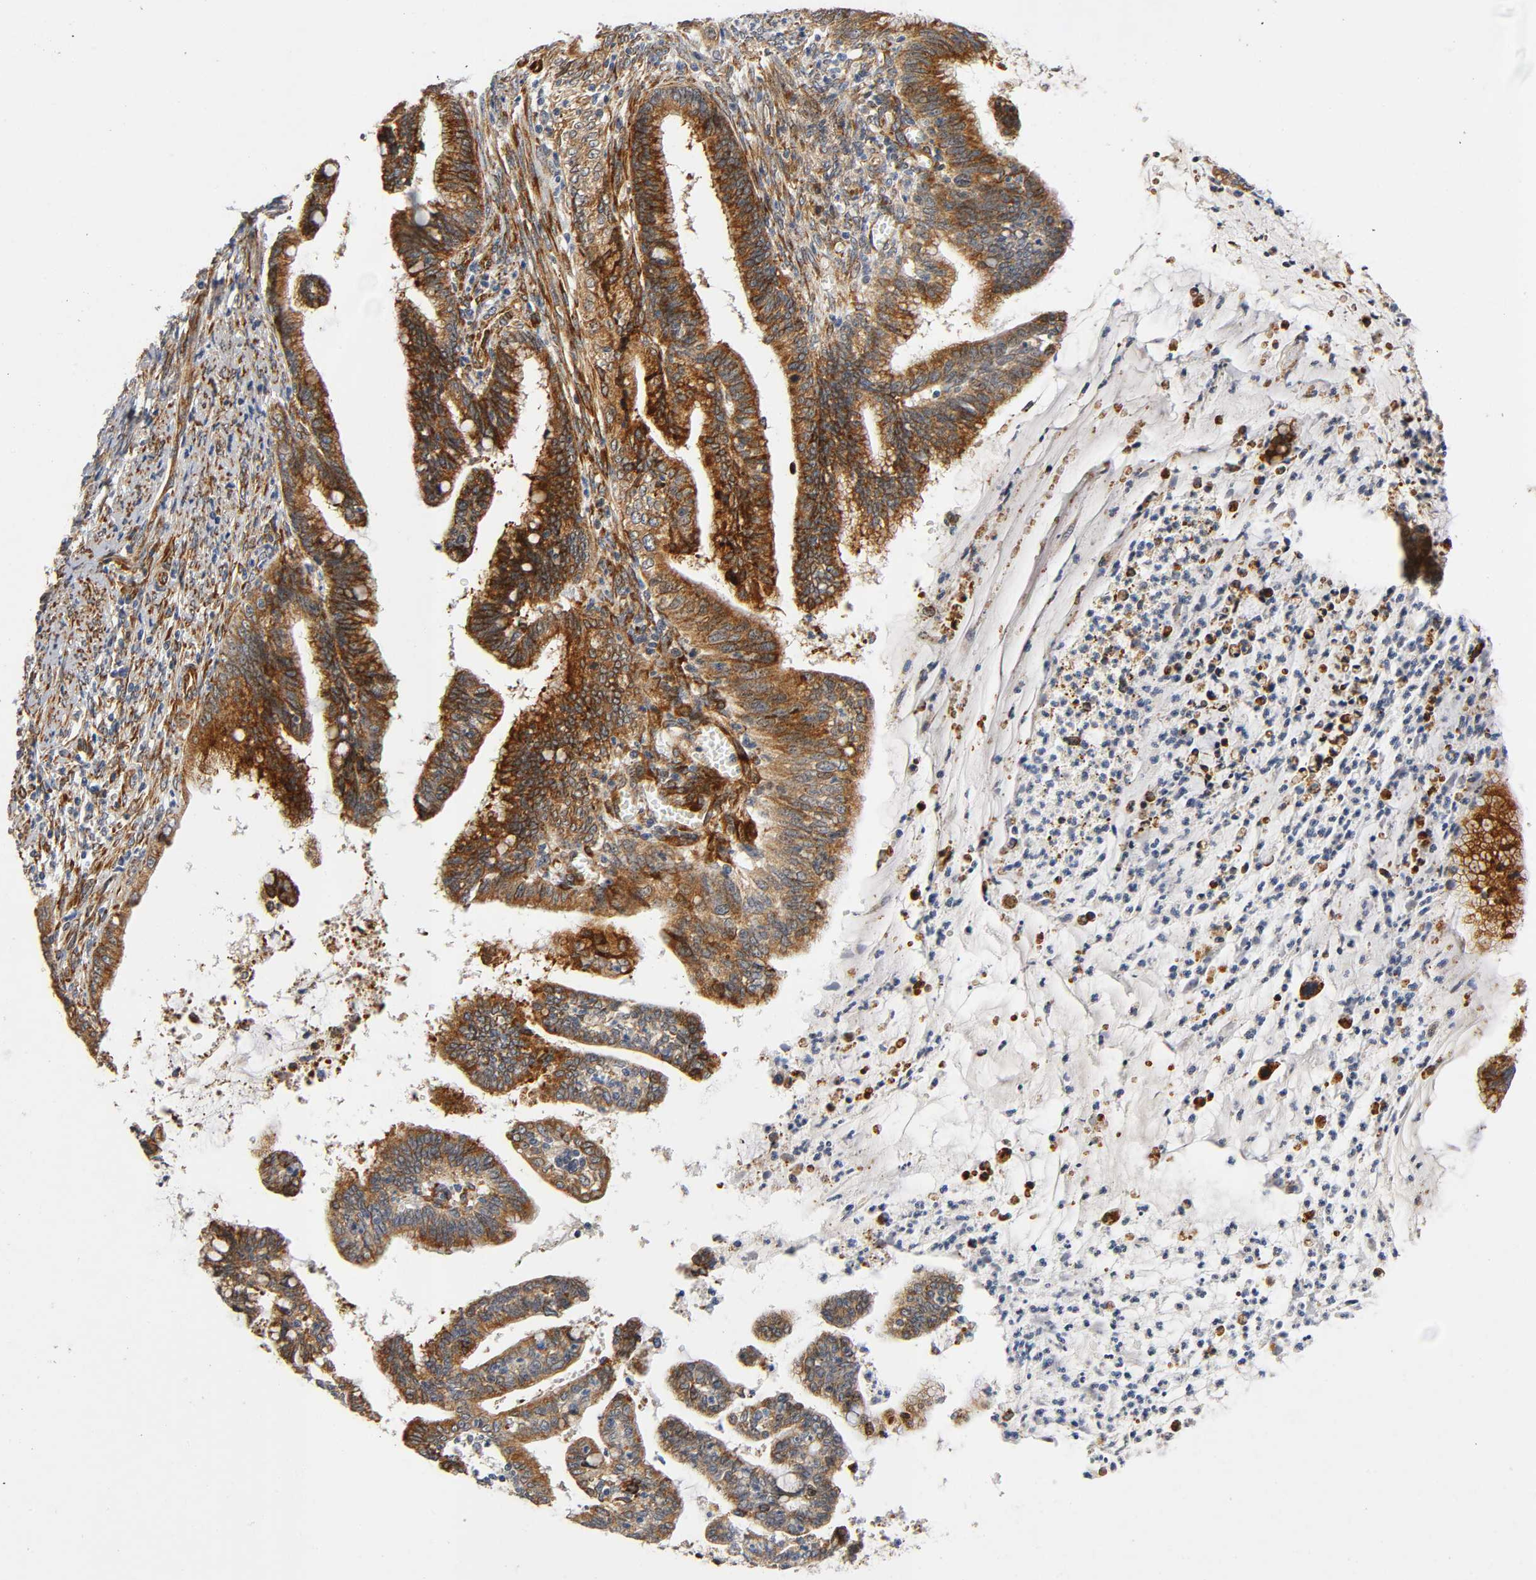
{"staining": {"intensity": "strong", "quantity": ">75%", "location": "cytoplasmic/membranous"}, "tissue": "cervical cancer", "cell_type": "Tumor cells", "image_type": "cancer", "snomed": [{"axis": "morphology", "description": "Adenocarcinoma, NOS"}, {"axis": "topography", "description": "Cervix"}], "caption": "Human adenocarcinoma (cervical) stained with a brown dye reveals strong cytoplasmic/membranous positive positivity in about >75% of tumor cells.", "gene": "SOS2", "patient": {"sex": "female", "age": 36}}